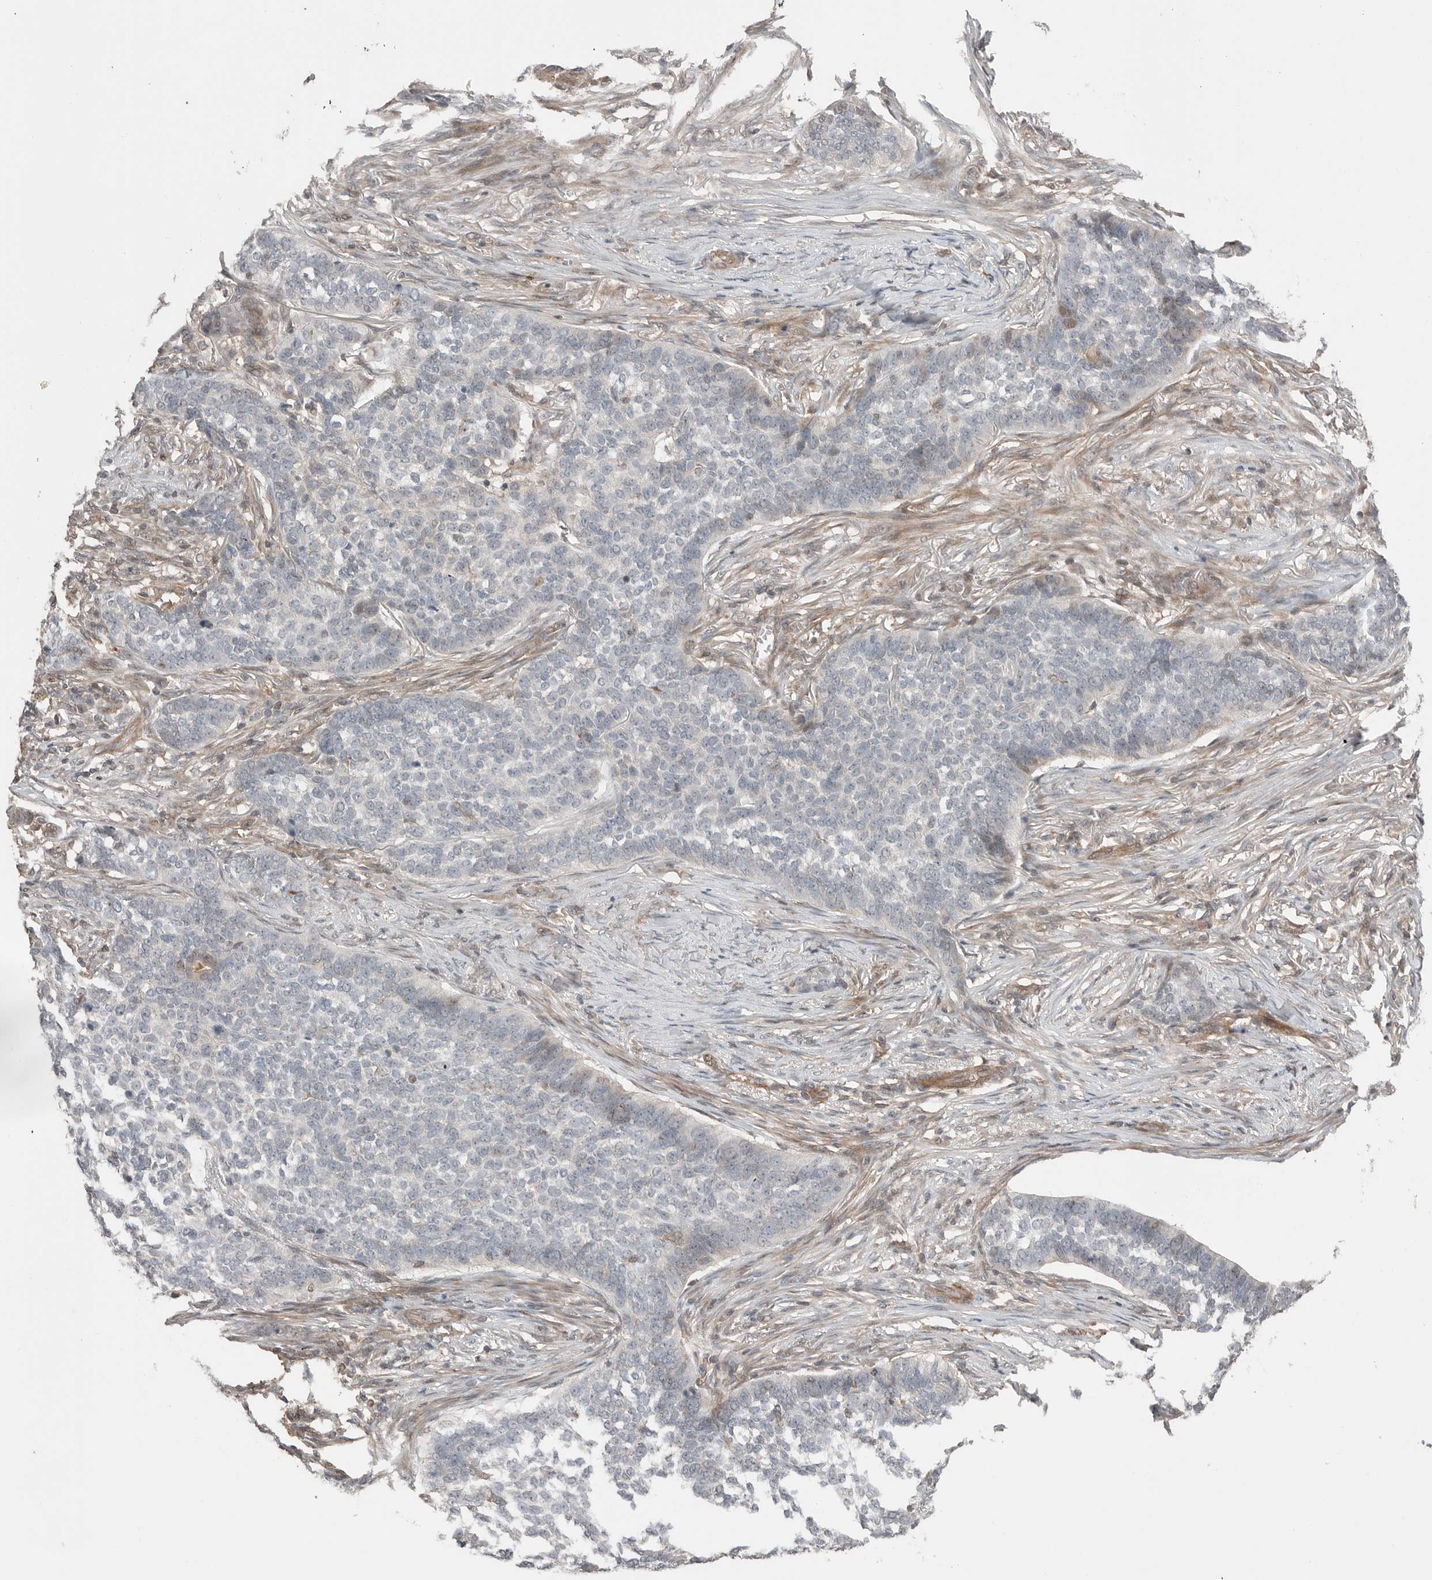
{"staining": {"intensity": "negative", "quantity": "none", "location": "none"}, "tissue": "skin cancer", "cell_type": "Tumor cells", "image_type": "cancer", "snomed": [{"axis": "morphology", "description": "Basal cell carcinoma"}, {"axis": "topography", "description": "Skin"}], "caption": "This is a image of immunohistochemistry (IHC) staining of skin cancer (basal cell carcinoma), which shows no expression in tumor cells.", "gene": "PEAK1", "patient": {"sex": "male", "age": 85}}